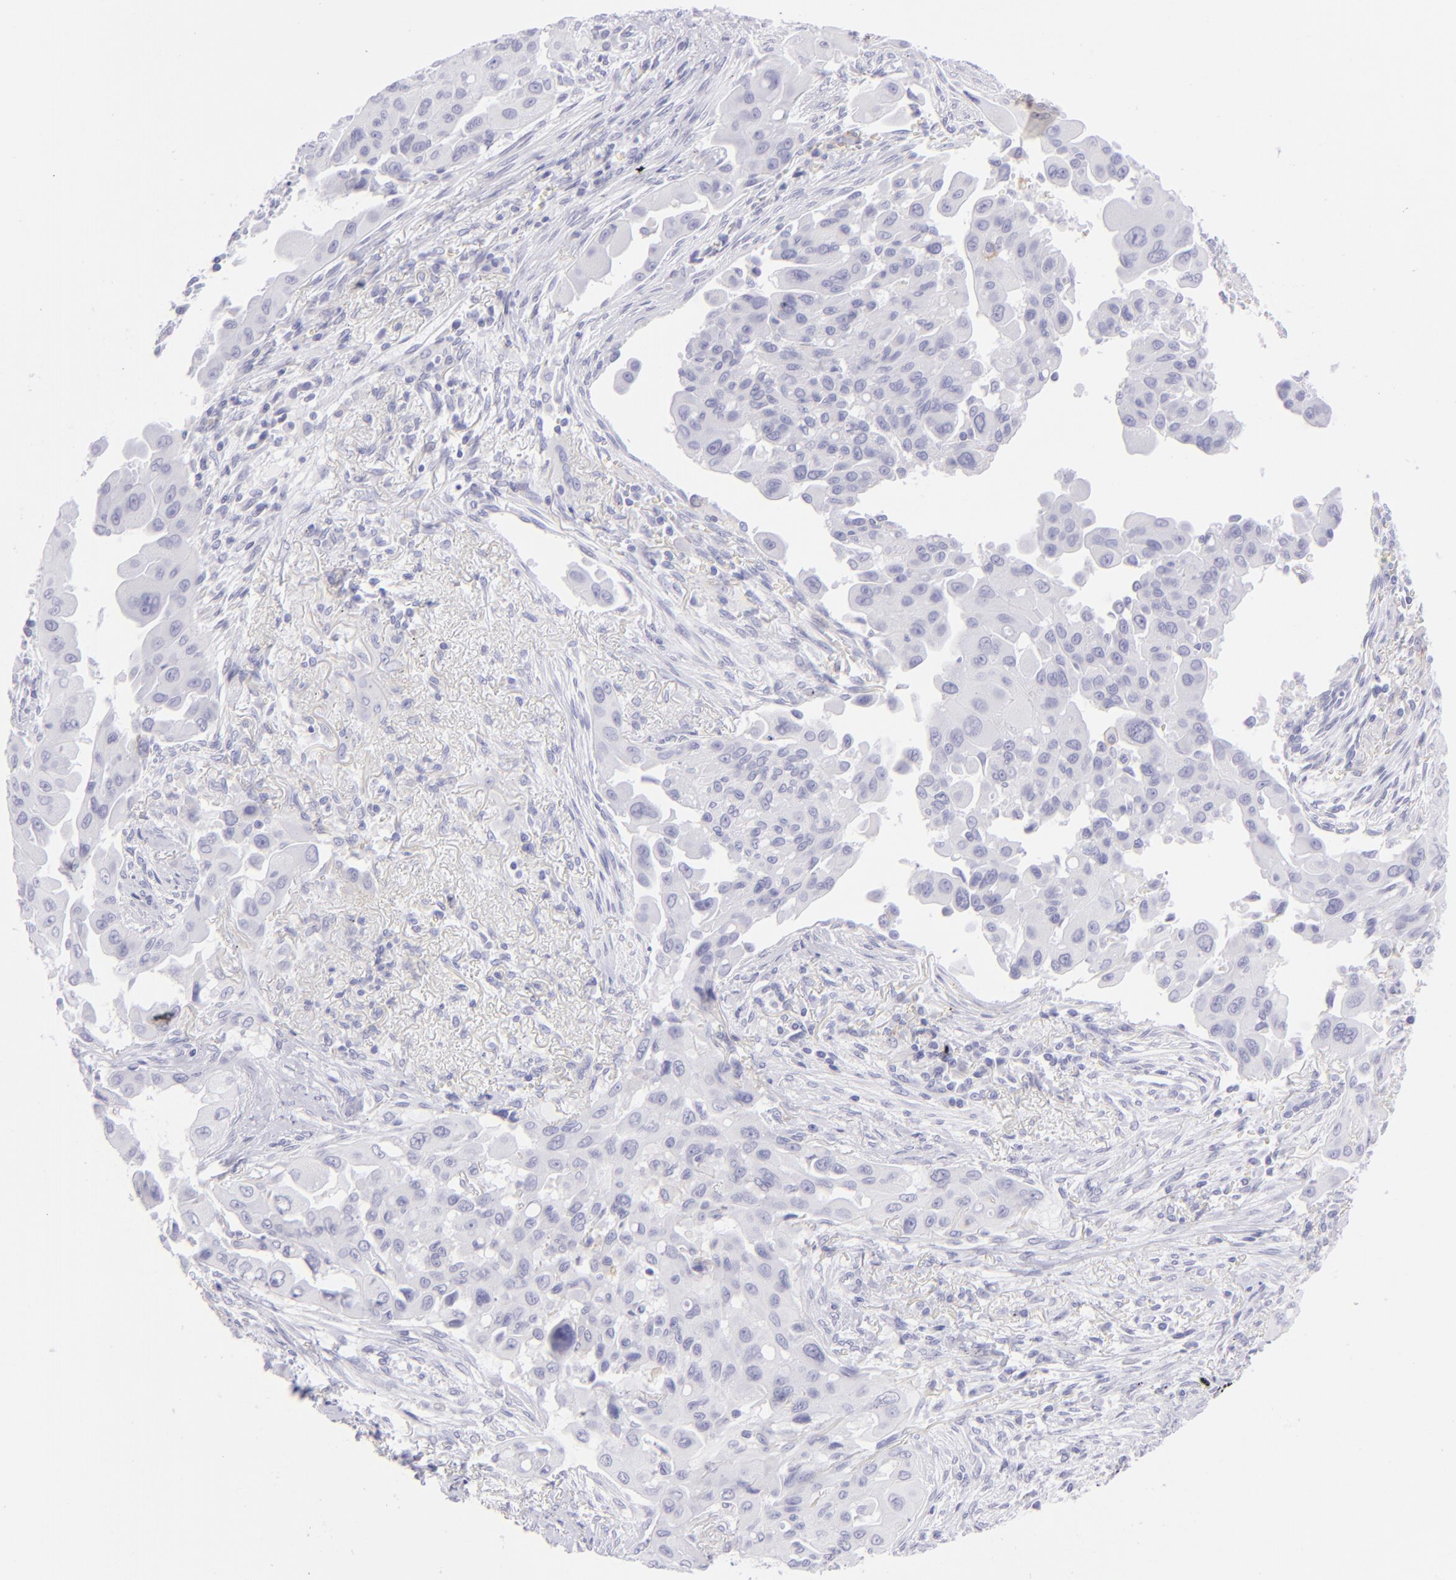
{"staining": {"intensity": "negative", "quantity": "none", "location": "none"}, "tissue": "lung cancer", "cell_type": "Tumor cells", "image_type": "cancer", "snomed": [{"axis": "morphology", "description": "Adenocarcinoma, NOS"}, {"axis": "topography", "description": "Lung"}], "caption": "Immunohistochemistry (IHC) micrograph of neoplastic tissue: human adenocarcinoma (lung) stained with DAB reveals no significant protein positivity in tumor cells. (Brightfield microscopy of DAB immunohistochemistry (IHC) at high magnification).", "gene": "CD72", "patient": {"sex": "male", "age": 68}}